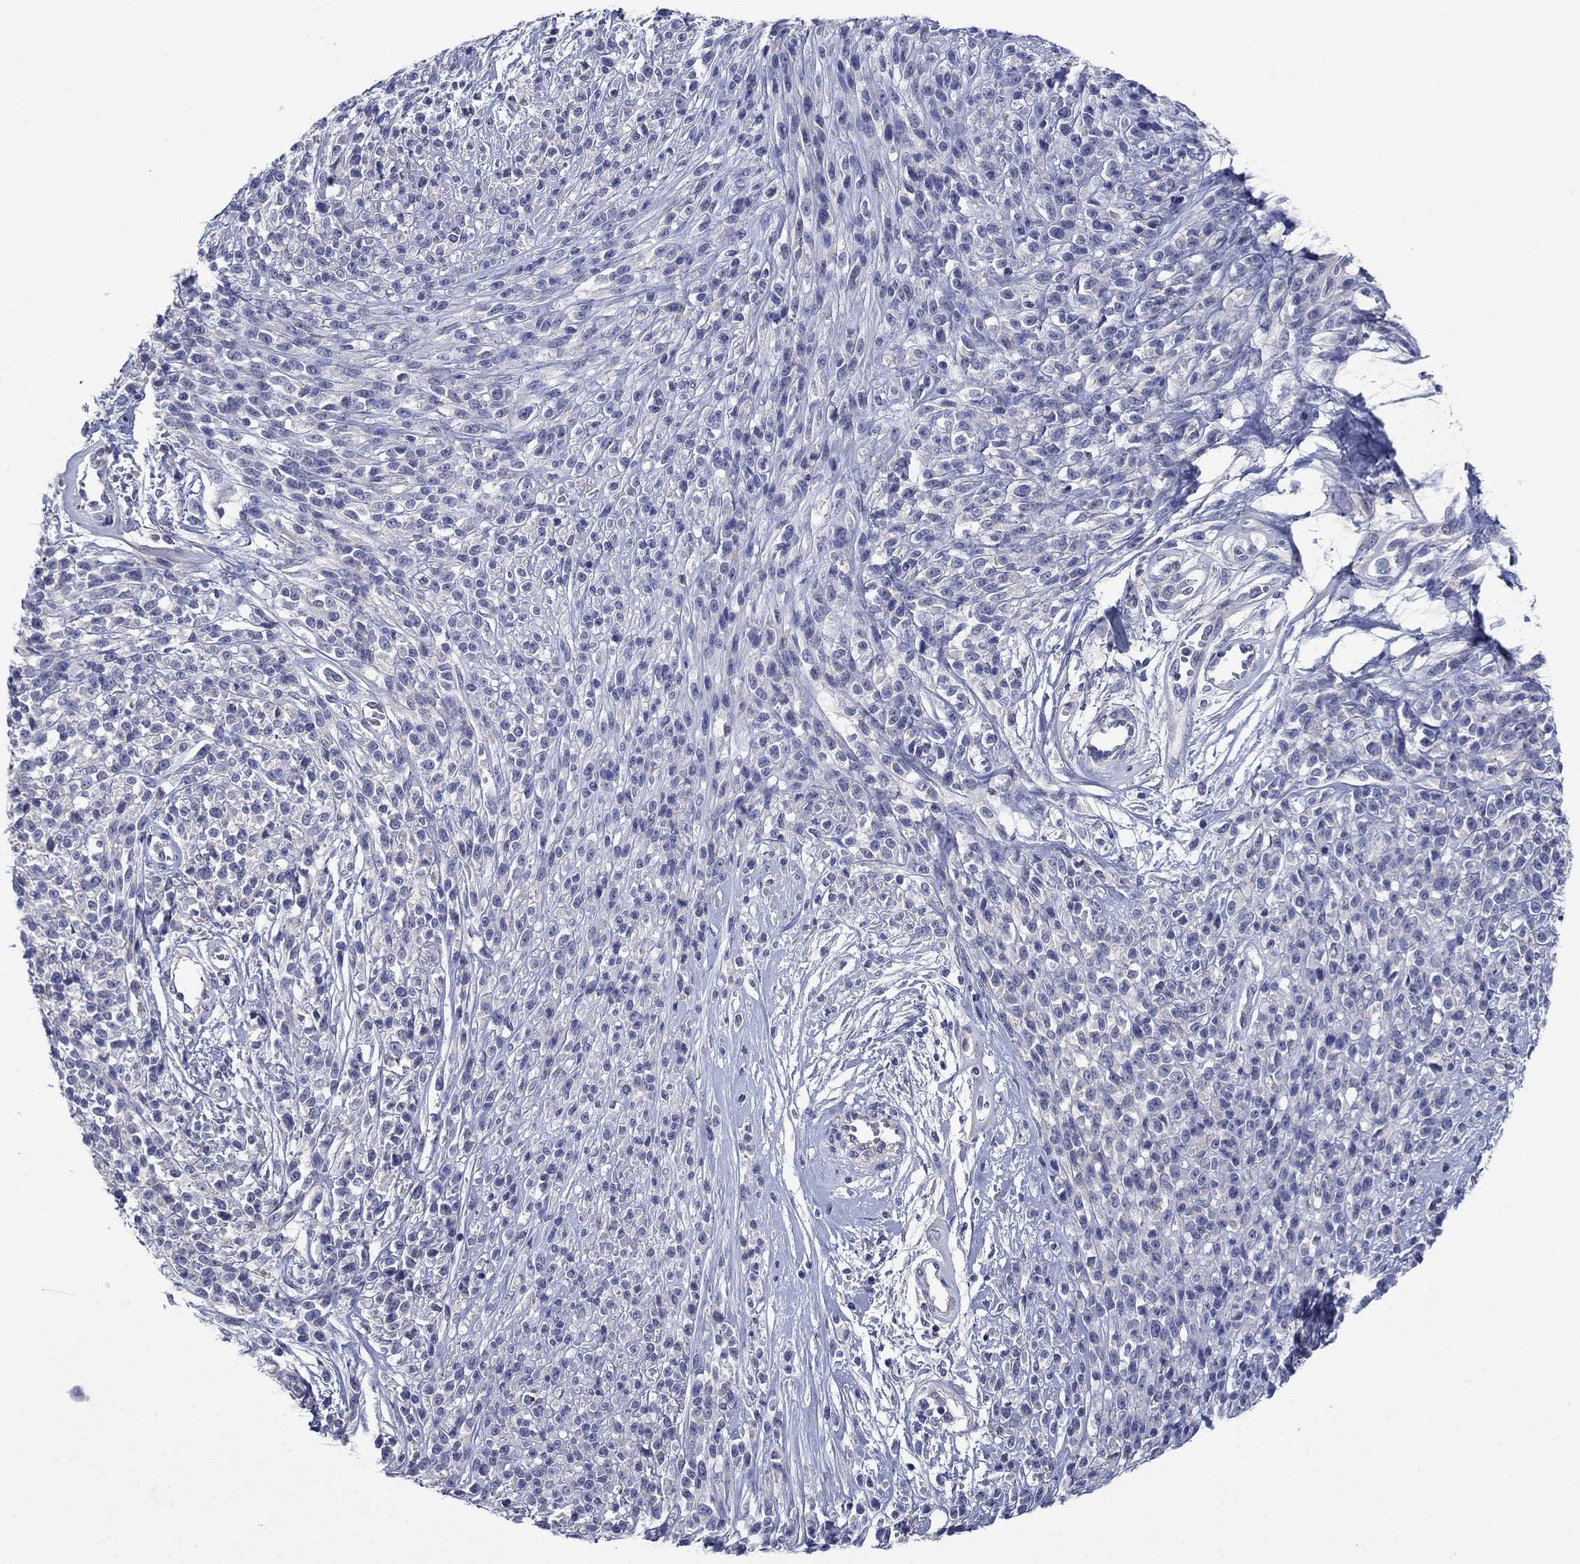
{"staining": {"intensity": "negative", "quantity": "none", "location": "none"}, "tissue": "melanoma", "cell_type": "Tumor cells", "image_type": "cancer", "snomed": [{"axis": "morphology", "description": "Malignant melanoma, NOS"}, {"axis": "topography", "description": "Skin"}, {"axis": "topography", "description": "Skin of trunk"}], "caption": "Image shows no protein positivity in tumor cells of malignant melanoma tissue.", "gene": "SULT2B1", "patient": {"sex": "male", "age": 74}}